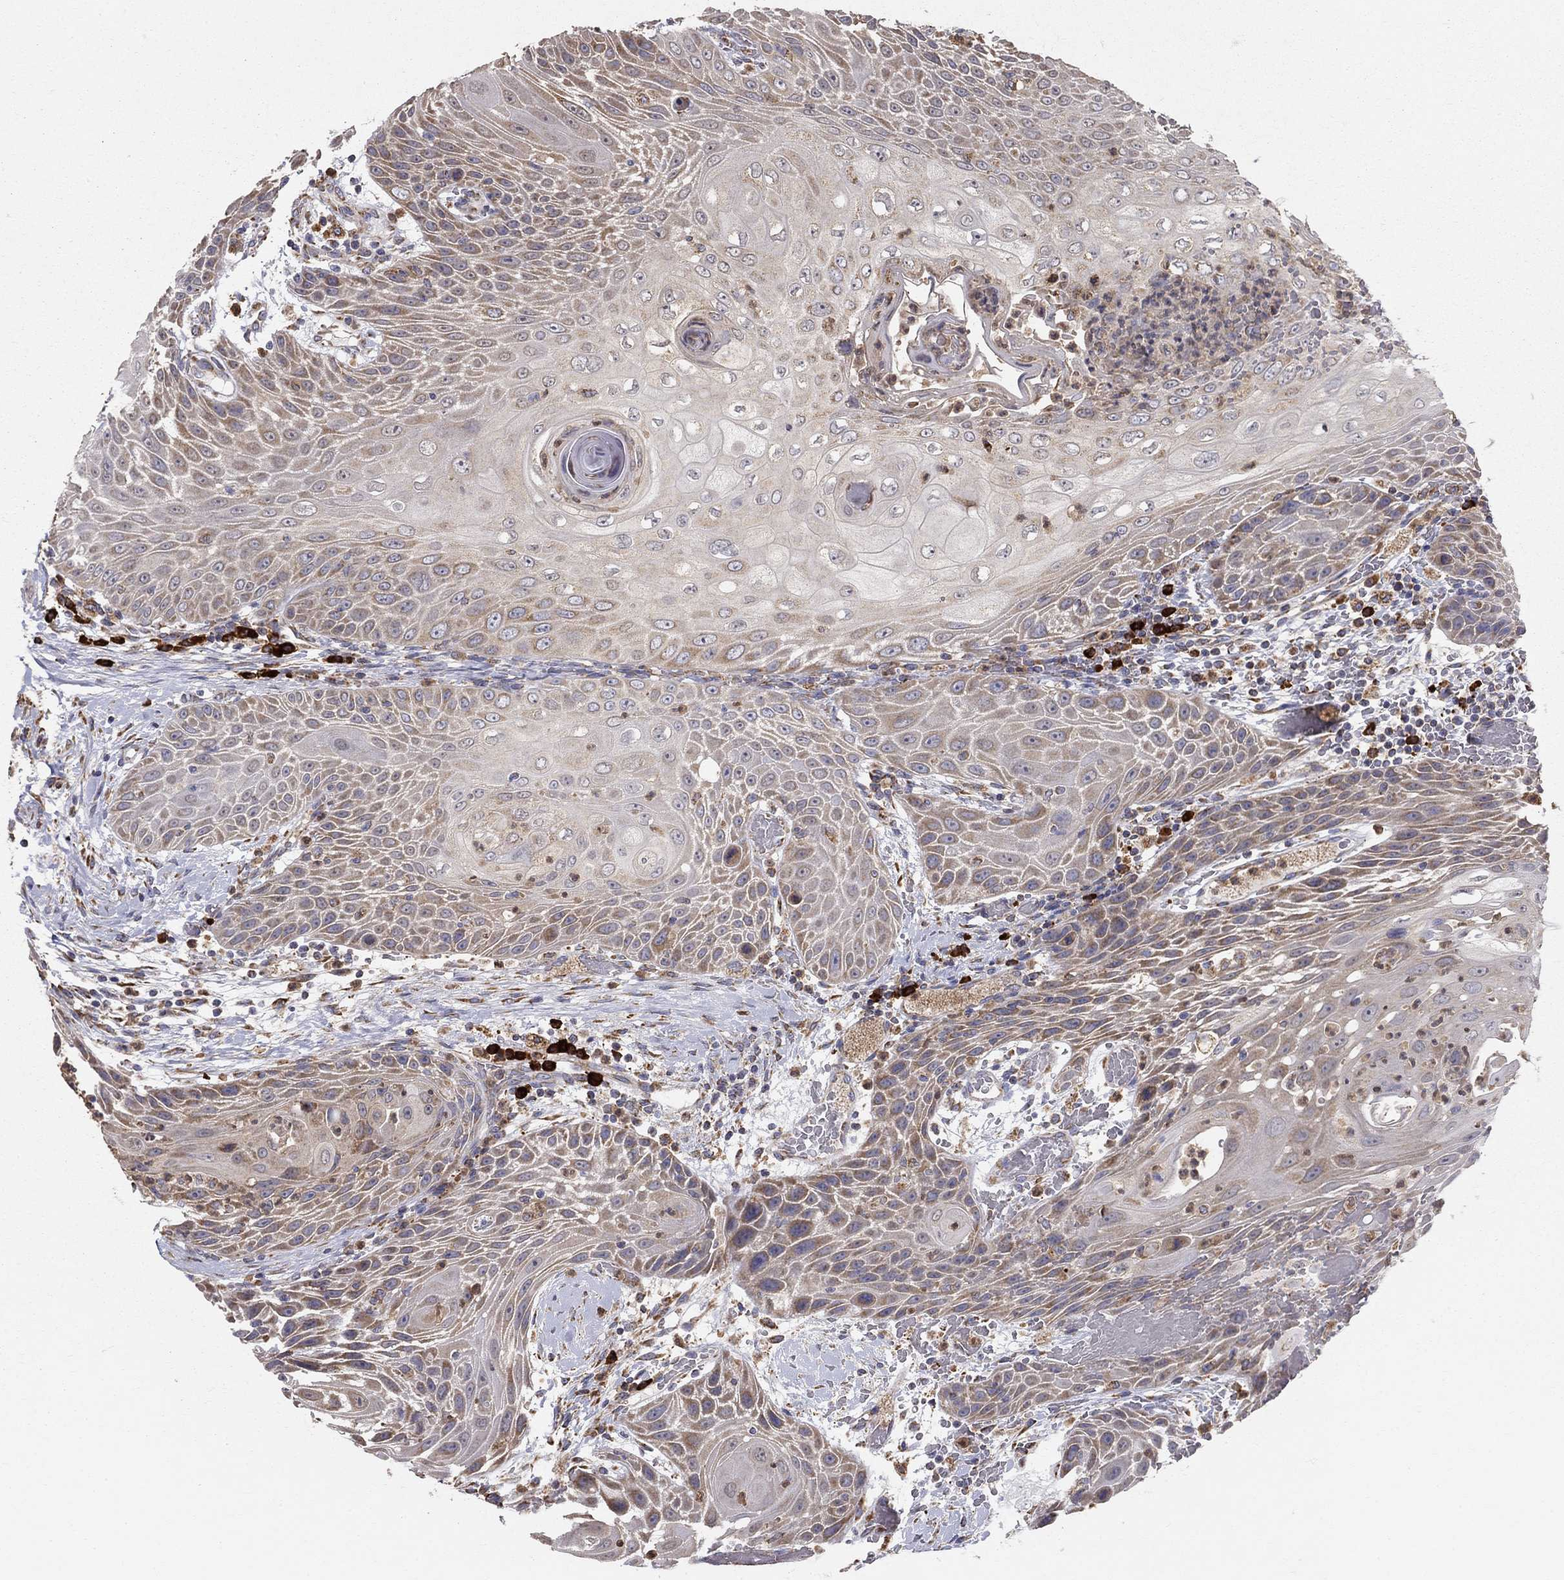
{"staining": {"intensity": "moderate", "quantity": ">75%", "location": "cytoplasmic/membranous"}, "tissue": "head and neck cancer", "cell_type": "Tumor cells", "image_type": "cancer", "snomed": [{"axis": "morphology", "description": "Squamous cell carcinoma, NOS"}, {"axis": "topography", "description": "Head-Neck"}], "caption": "Head and neck cancer stained with a brown dye exhibits moderate cytoplasmic/membranous positive expression in about >75% of tumor cells.", "gene": "PRDX4", "patient": {"sex": "male", "age": 69}}